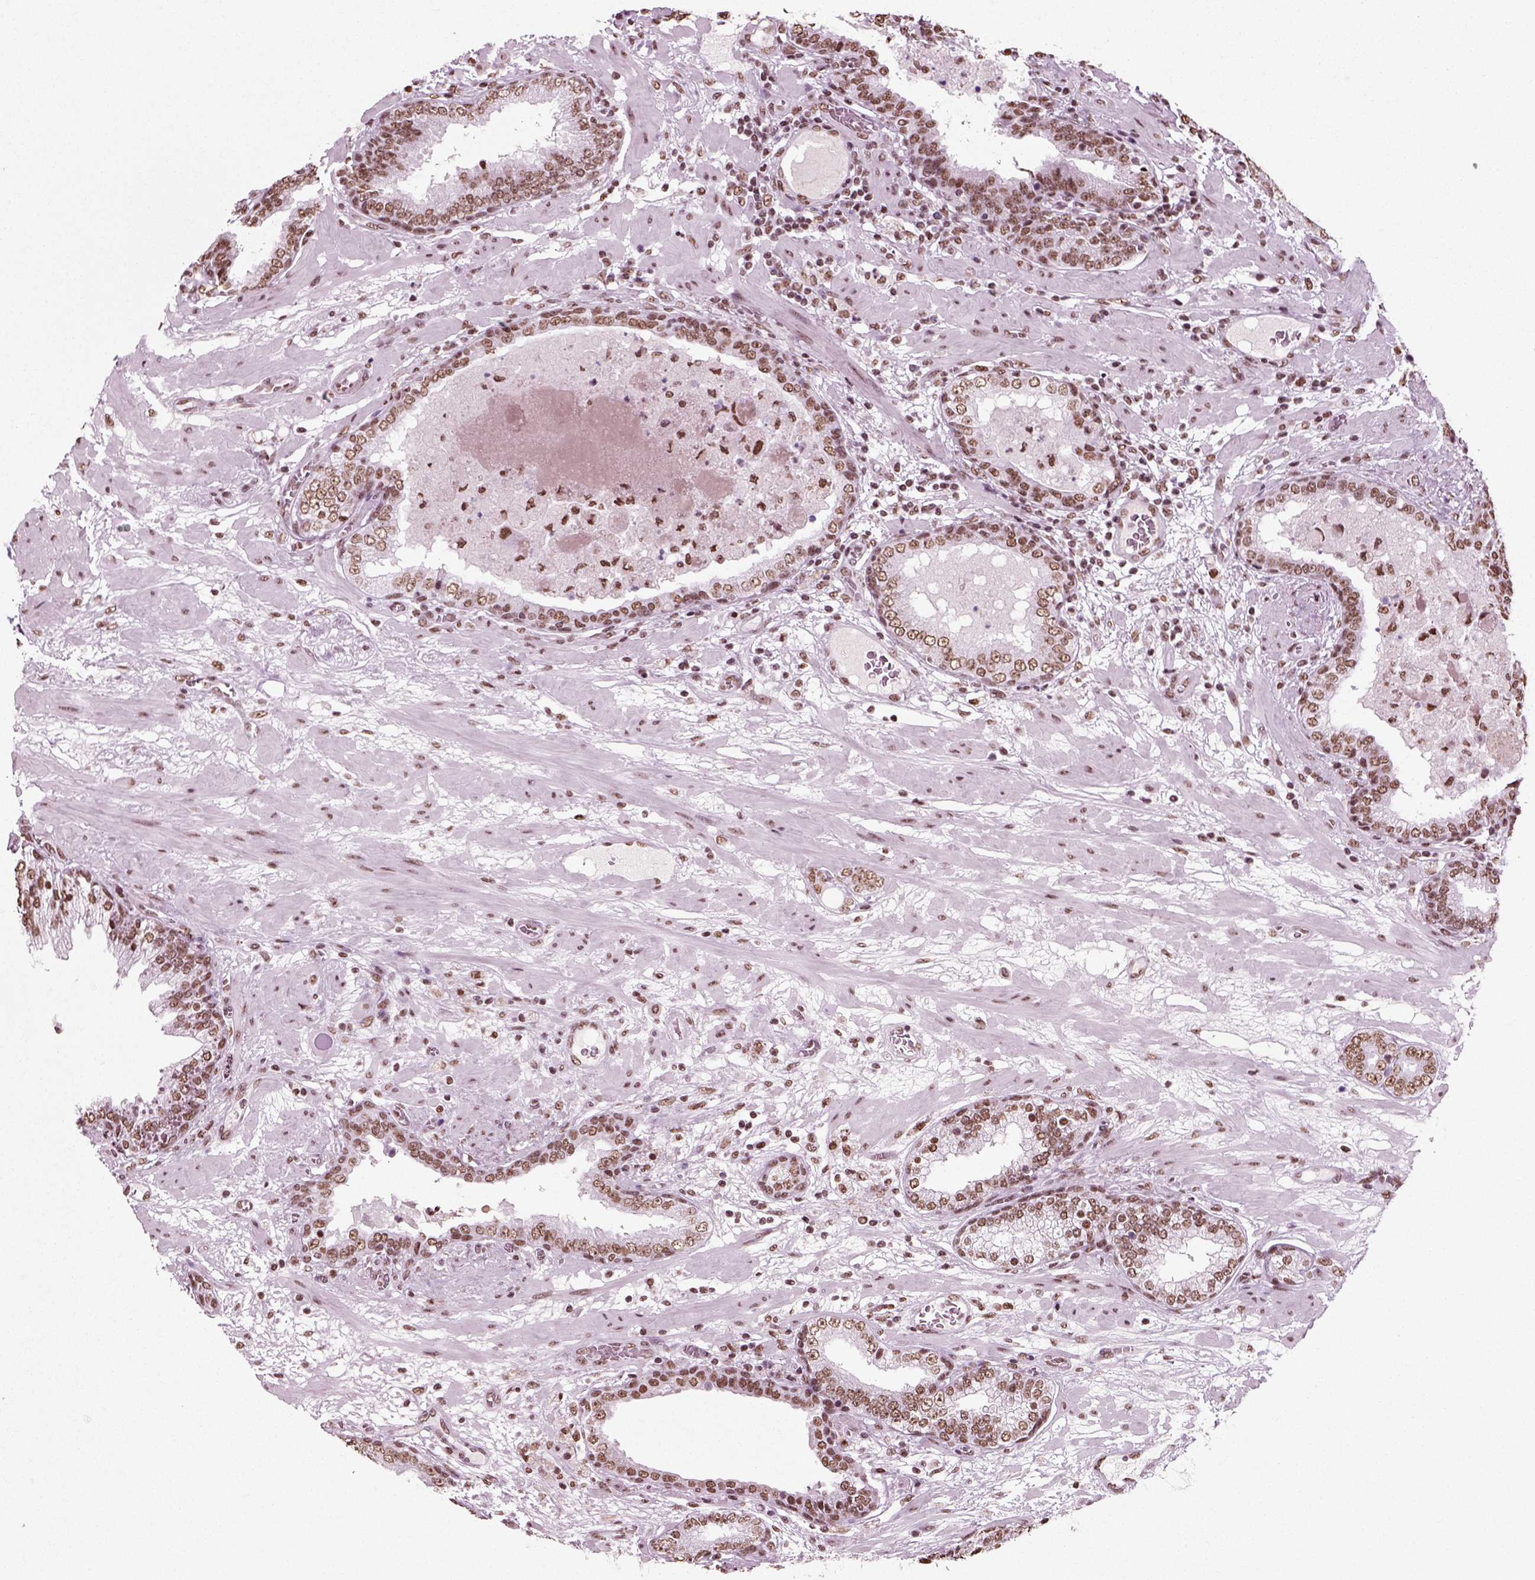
{"staining": {"intensity": "moderate", "quantity": ">75%", "location": "nuclear"}, "tissue": "prostate cancer", "cell_type": "Tumor cells", "image_type": "cancer", "snomed": [{"axis": "morphology", "description": "Adenocarcinoma, Low grade"}, {"axis": "topography", "description": "Prostate"}], "caption": "Immunohistochemical staining of human prostate cancer demonstrates medium levels of moderate nuclear positivity in approximately >75% of tumor cells.", "gene": "POLR1H", "patient": {"sex": "male", "age": 60}}